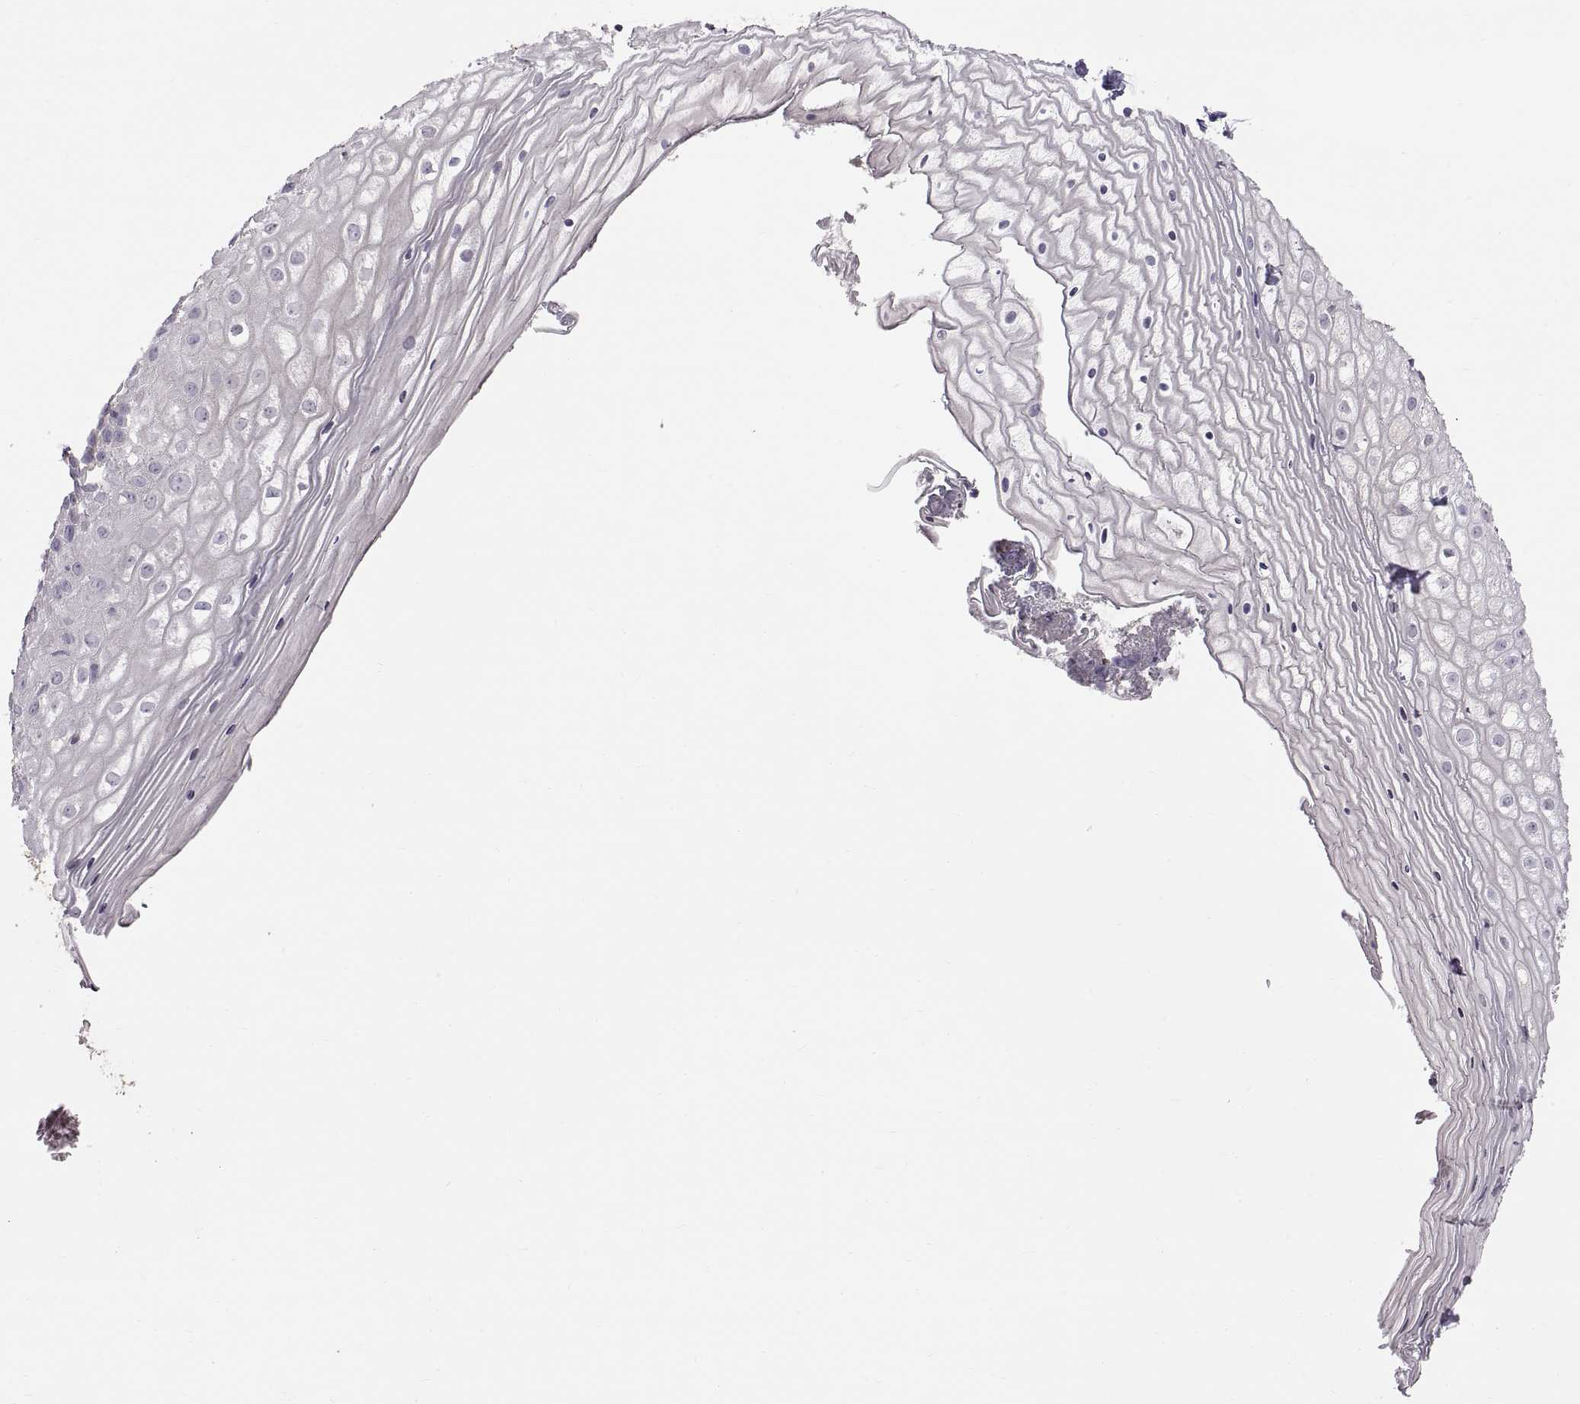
{"staining": {"intensity": "negative", "quantity": "none", "location": "none"}, "tissue": "vagina", "cell_type": "Squamous epithelial cells", "image_type": "normal", "snomed": [{"axis": "morphology", "description": "Normal tissue, NOS"}, {"axis": "topography", "description": "Vagina"}], "caption": "This is a image of immunohistochemistry (IHC) staining of unremarkable vagina, which shows no positivity in squamous epithelial cells. Nuclei are stained in blue.", "gene": "WFDC8", "patient": {"sex": "female", "age": 47}}